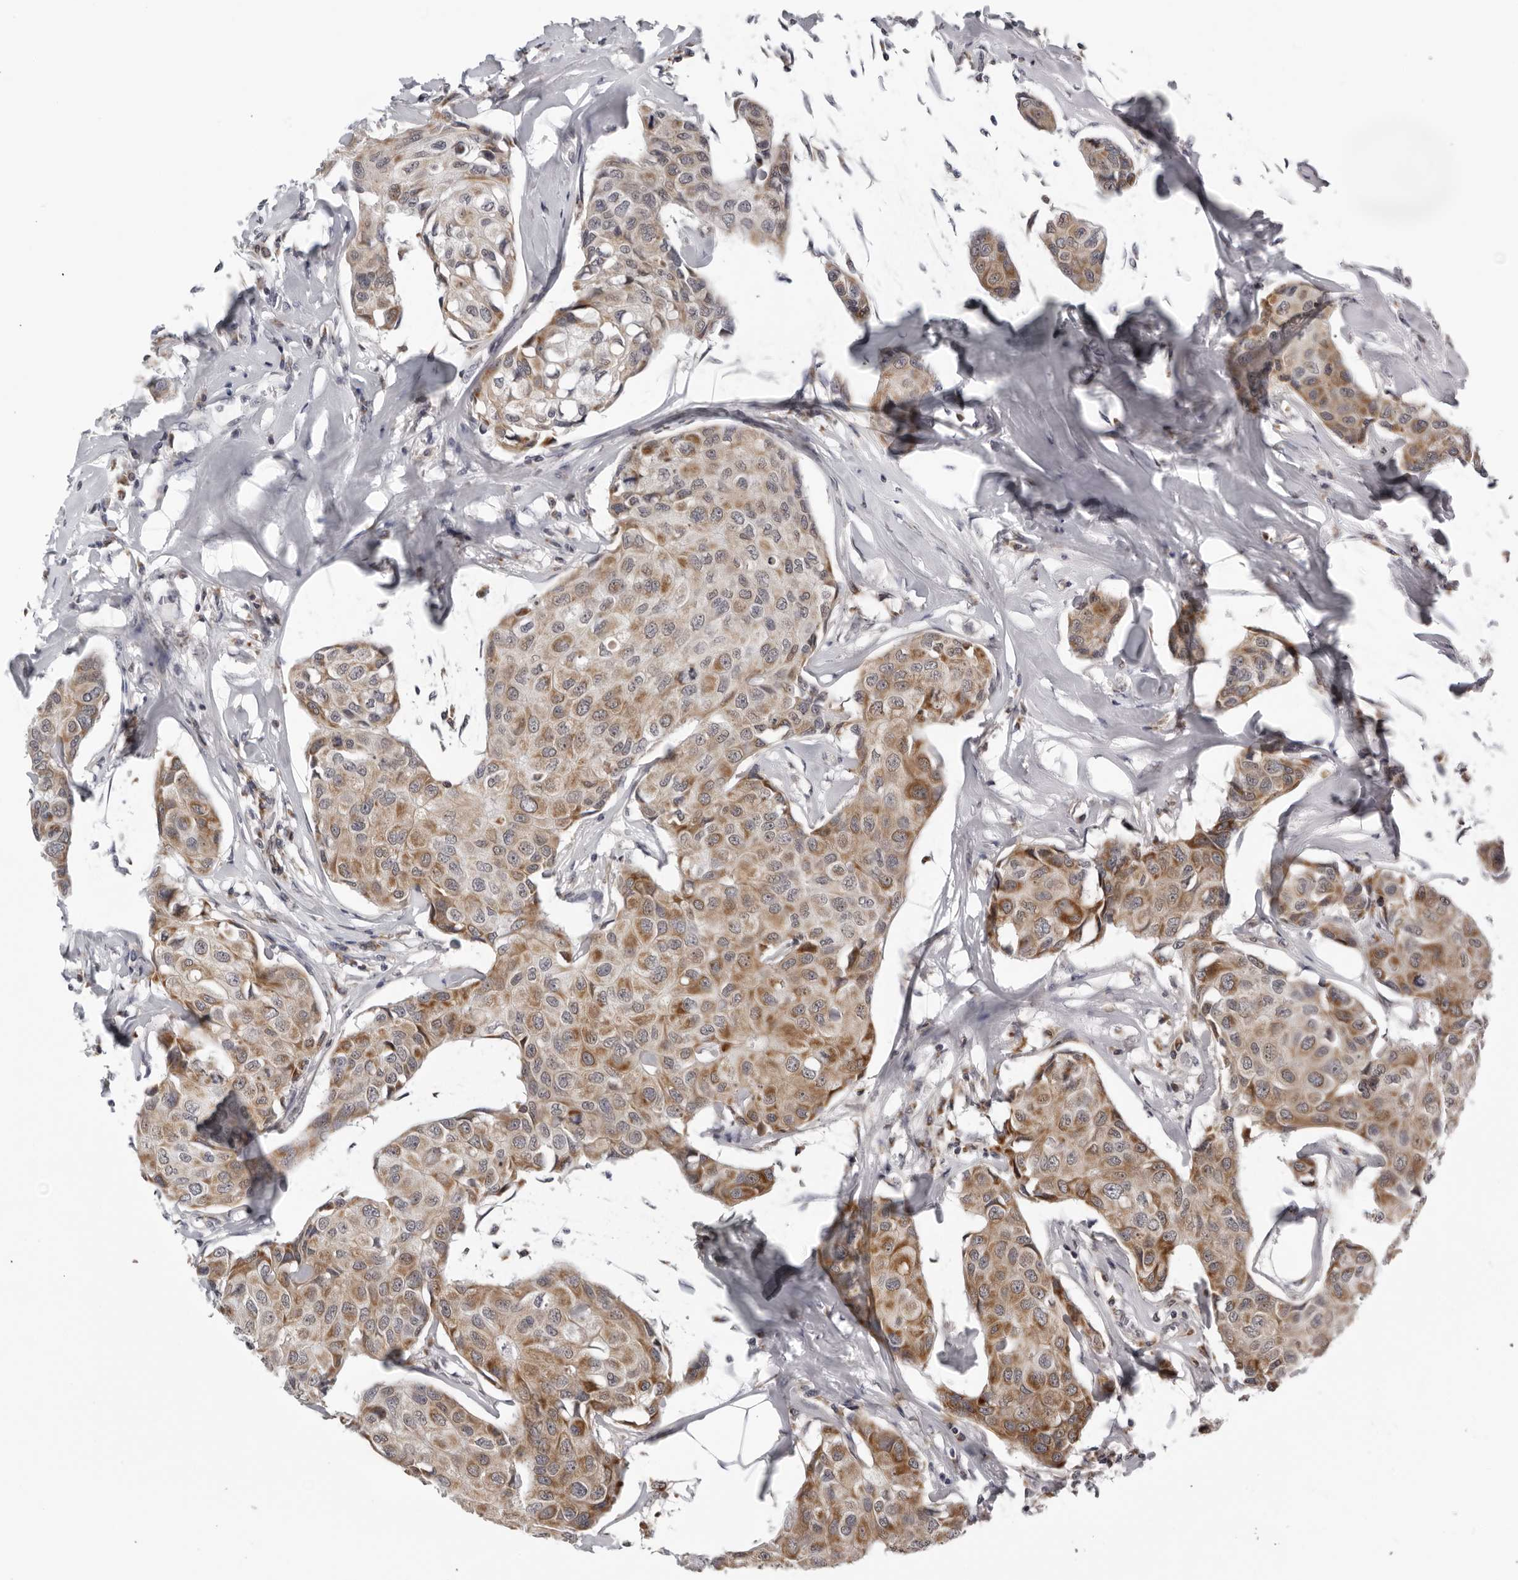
{"staining": {"intensity": "moderate", "quantity": ">75%", "location": "cytoplasmic/membranous"}, "tissue": "breast cancer", "cell_type": "Tumor cells", "image_type": "cancer", "snomed": [{"axis": "morphology", "description": "Duct carcinoma"}, {"axis": "topography", "description": "Breast"}], "caption": "High-magnification brightfield microscopy of breast intraductal carcinoma stained with DAB (3,3'-diaminobenzidine) (brown) and counterstained with hematoxylin (blue). tumor cells exhibit moderate cytoplasmic/membranous positivity is present in about>75% of cells.", "gene": "CPT2", "patient": {"sex": "female", "age": 80}}